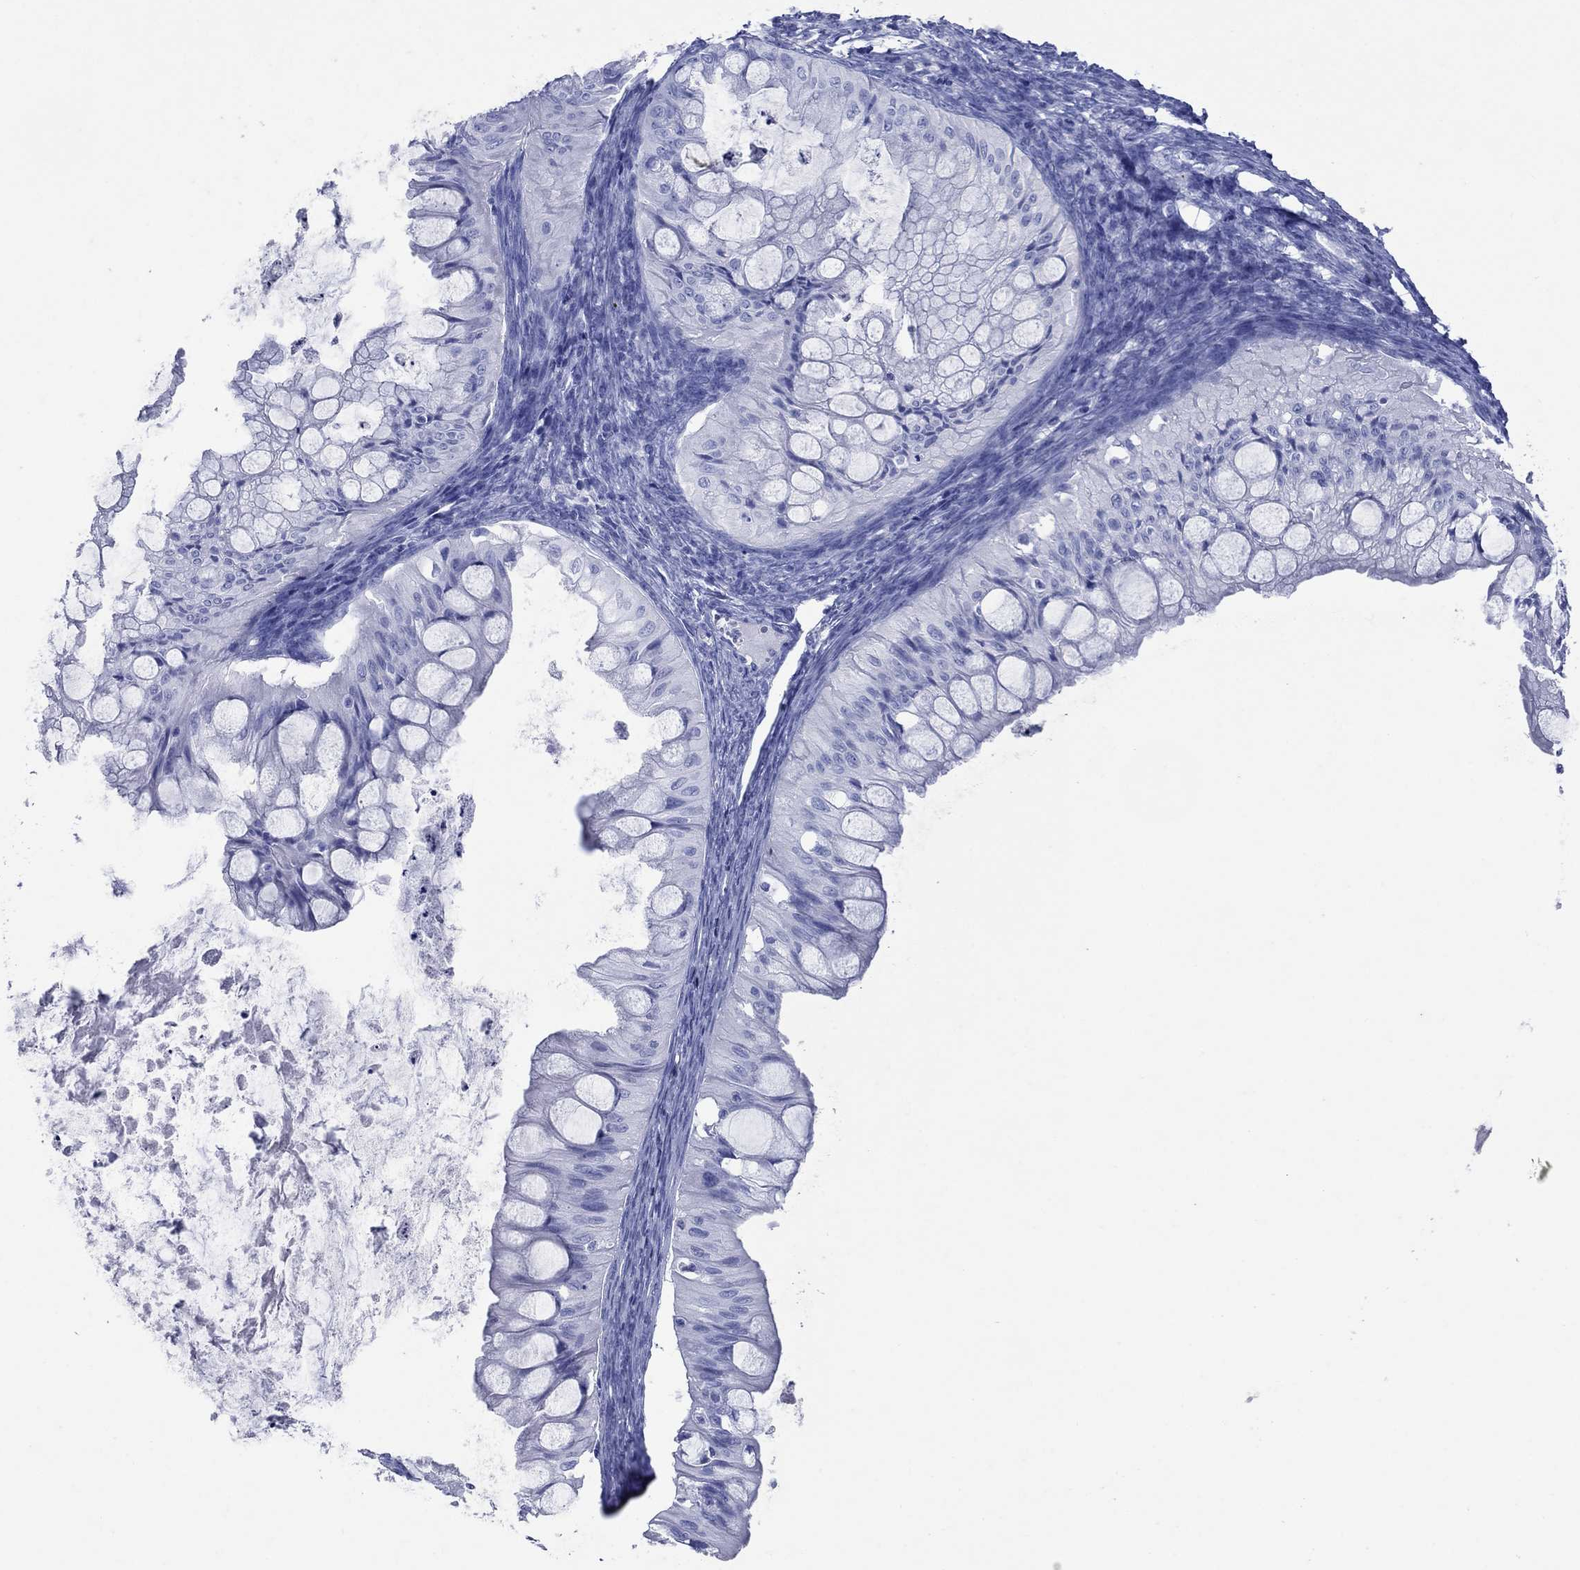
{"staining": {"intensity": "negative", "quantity": "none", "location": "none"}, "tissue": "ovarian cancer", "cell_type": "Tumor cells", "image_type": "cancer", "snomed": [{"axis": "morphology", "description": "Cystadenocarcinoma, mucinous, NOS"}, {"axis": "topography", "description": "Ovary"}], "caption": "Micrograph shows no protein expression in tumor cells of mucinous cystadenocarcinoma (ovarian) tissue.", "gene": "ATP4A", "patient": {"sex": "female", "age": 57}}